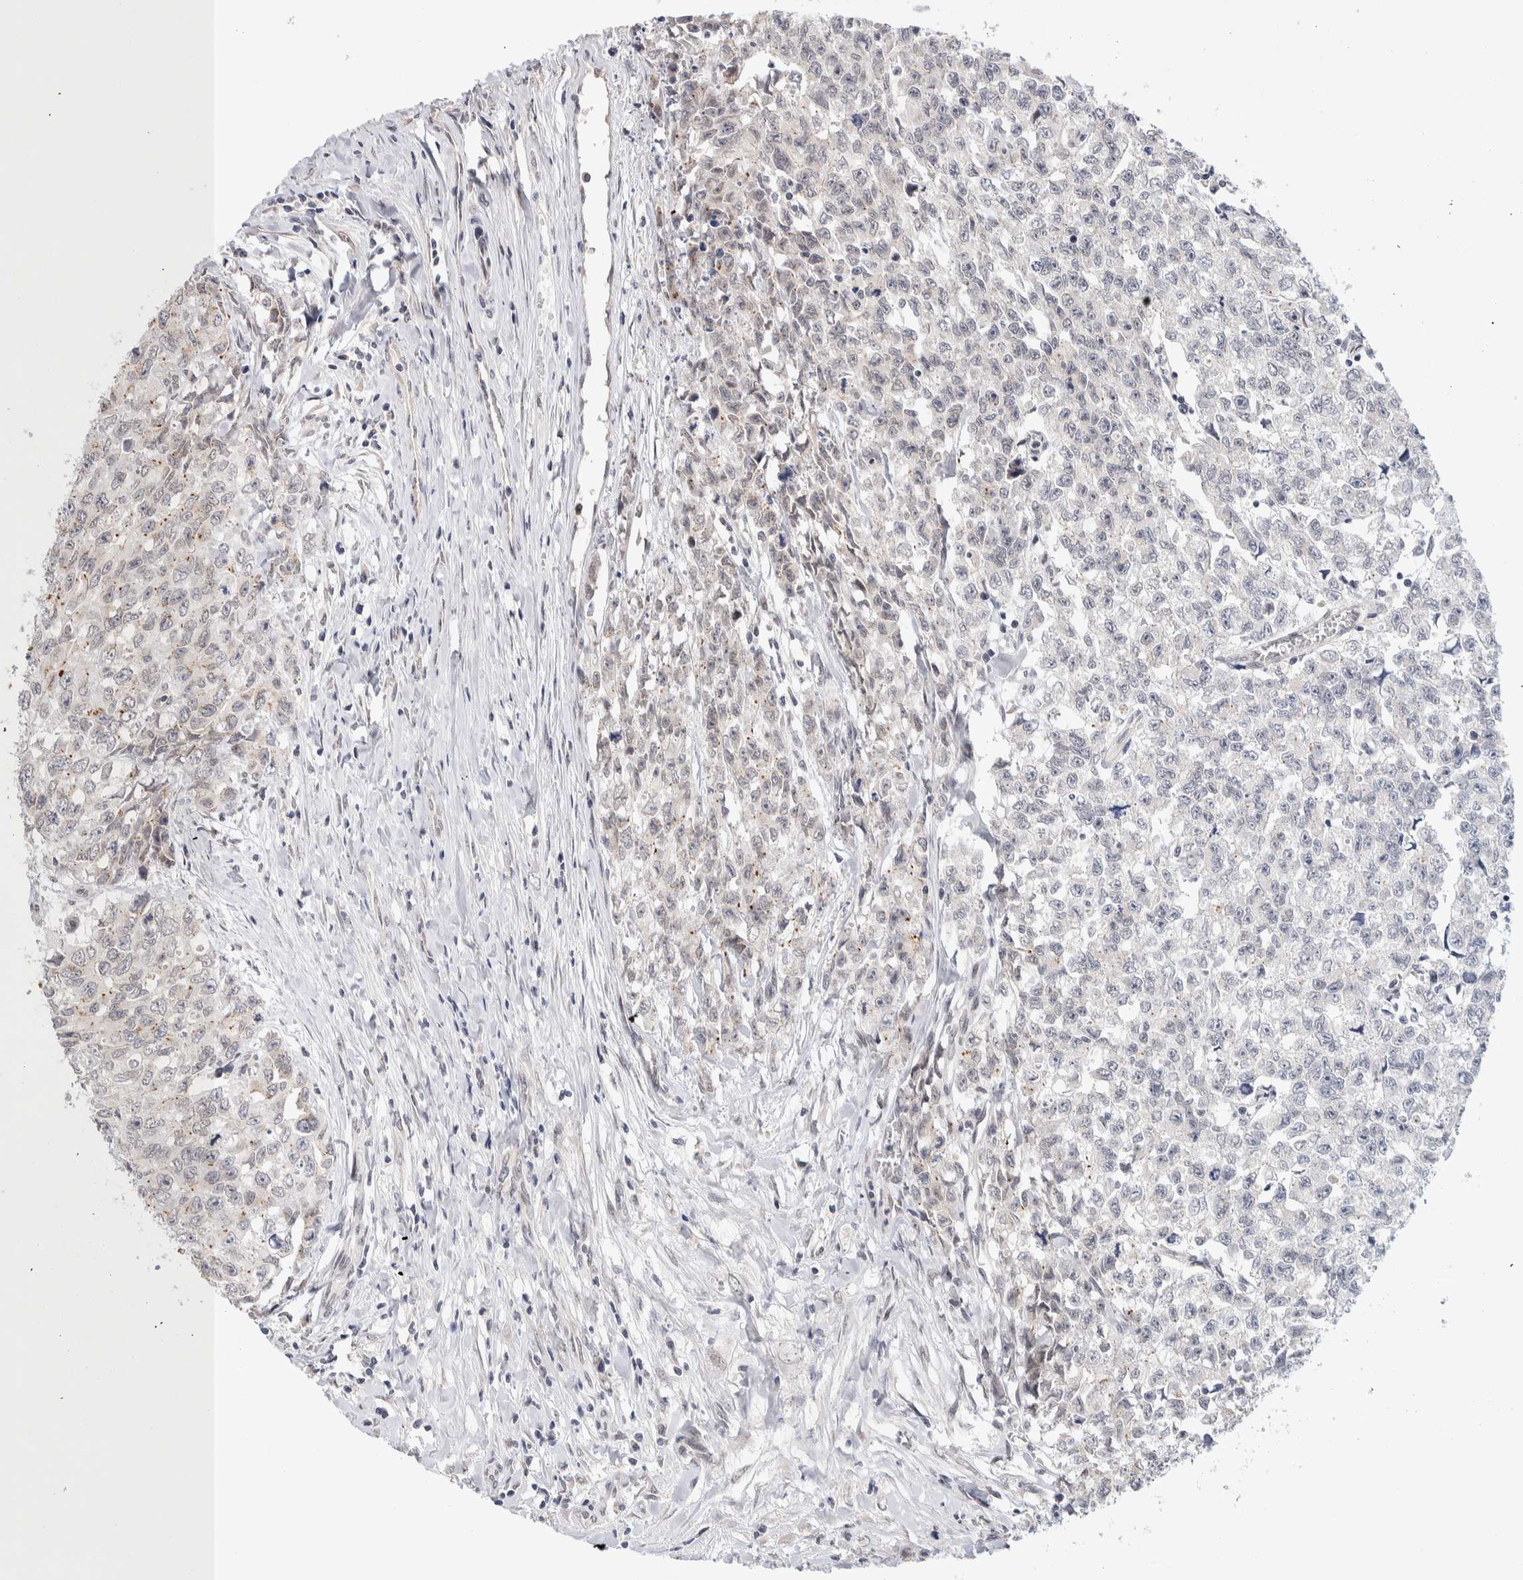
{"staining": {"intensity": "negative", "quantity": "none", "location": "none"}, "tissue": "testis cancer", "cell_type": "Tumor cells", "image_type": "cancer", "snomed": [{"axis": "morphology", "description": "Carcinoma, Embryonal, NOS"}, {"axis": "topography", "description": "Testis"}], "caption": "DAB (3,3'-diaminobenzidine) immunohistochemical staining of testis cancer (embryonal carcinoma) reveals no significant staining in tumor cells.", "gene": "CRAT", "patient": {"sex": "male", "age": 28}}